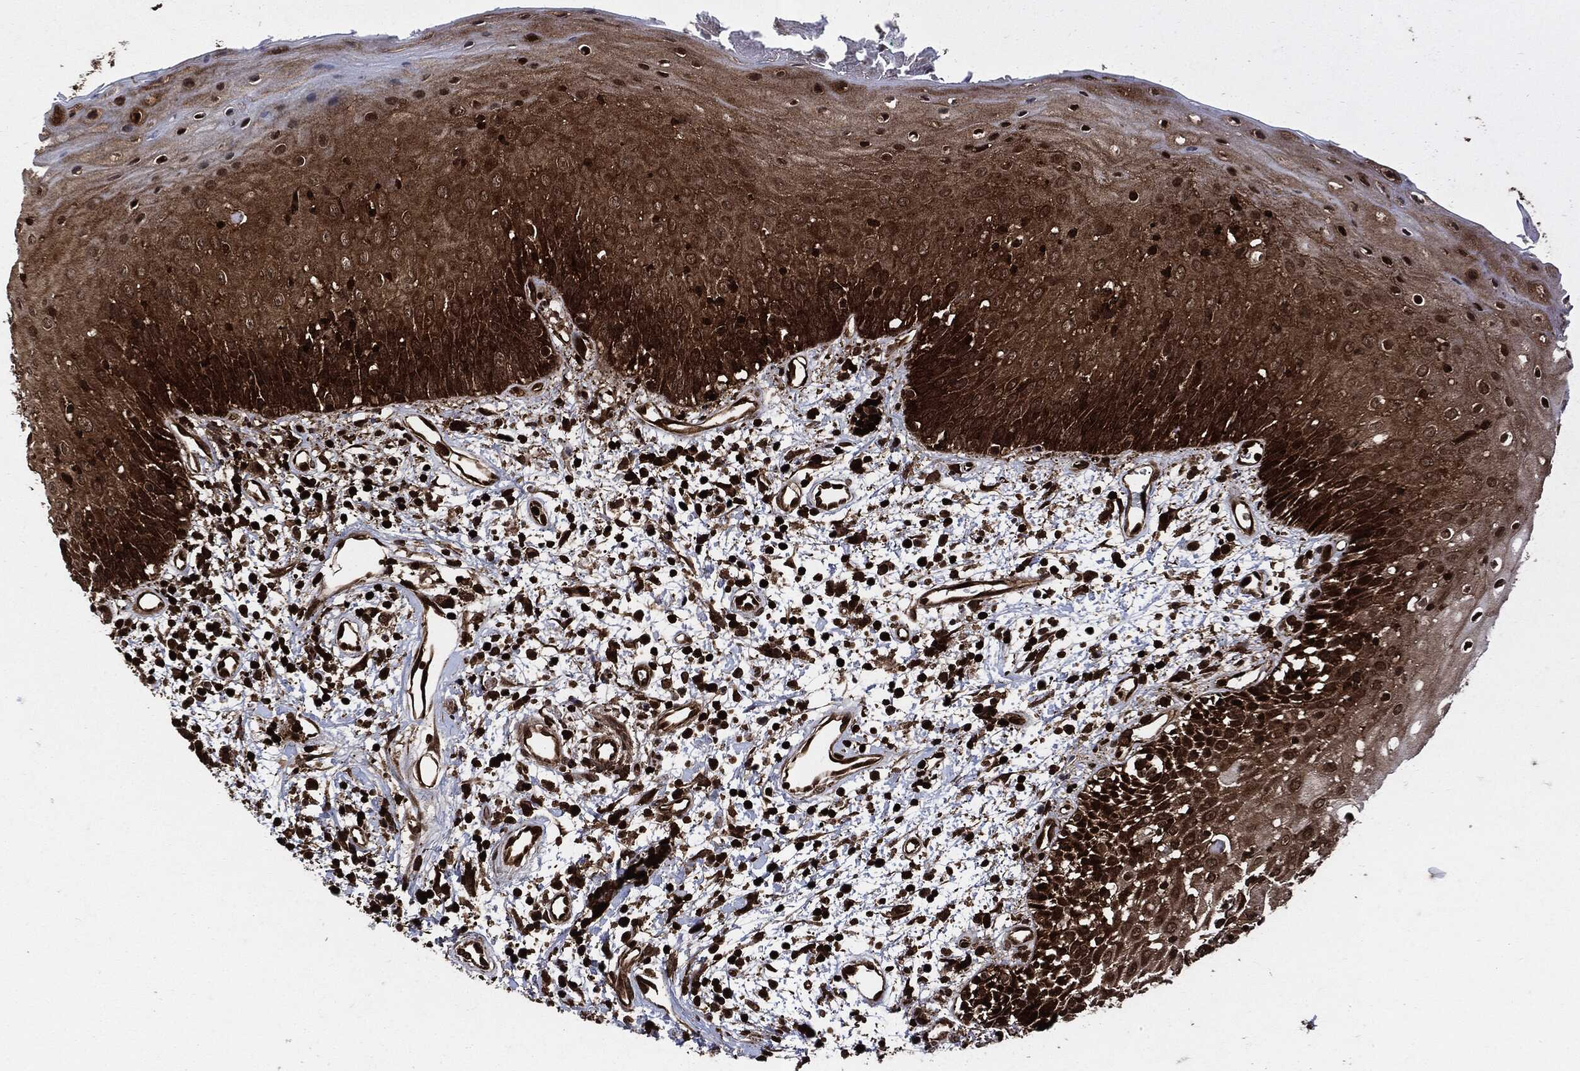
{"staining": {"intensity": "strong", "quantity": ">75%", "location": "cytoplasmic/membranous,nuclear"}, "tissue": "oral mucosa", "cell_type": "Squamous epithelial cells", "image_type": "normal", "snomed": [{"axis": "morphology", "description": "Normal tissue, NOS"}, {"axis": "morphology", "description": "Squamous cell carcinoma, NOS"}, {"axis": "topography", "description": "Skeletal muscle"}, {"axis": "topography", "description": "Oral tissue"}, {"axis": "topography", "description": "Head-Neck"}], "caption": "Protein staining by immunohistochemistry (IHC) displays strong cytoplasmic/membranous,nuclear staining in approximately >75% of squamous epithelial cells in unremarkable oral mucosa.", "gene": "YWHAB", "patient": {"sex": "female", "age": 84}}